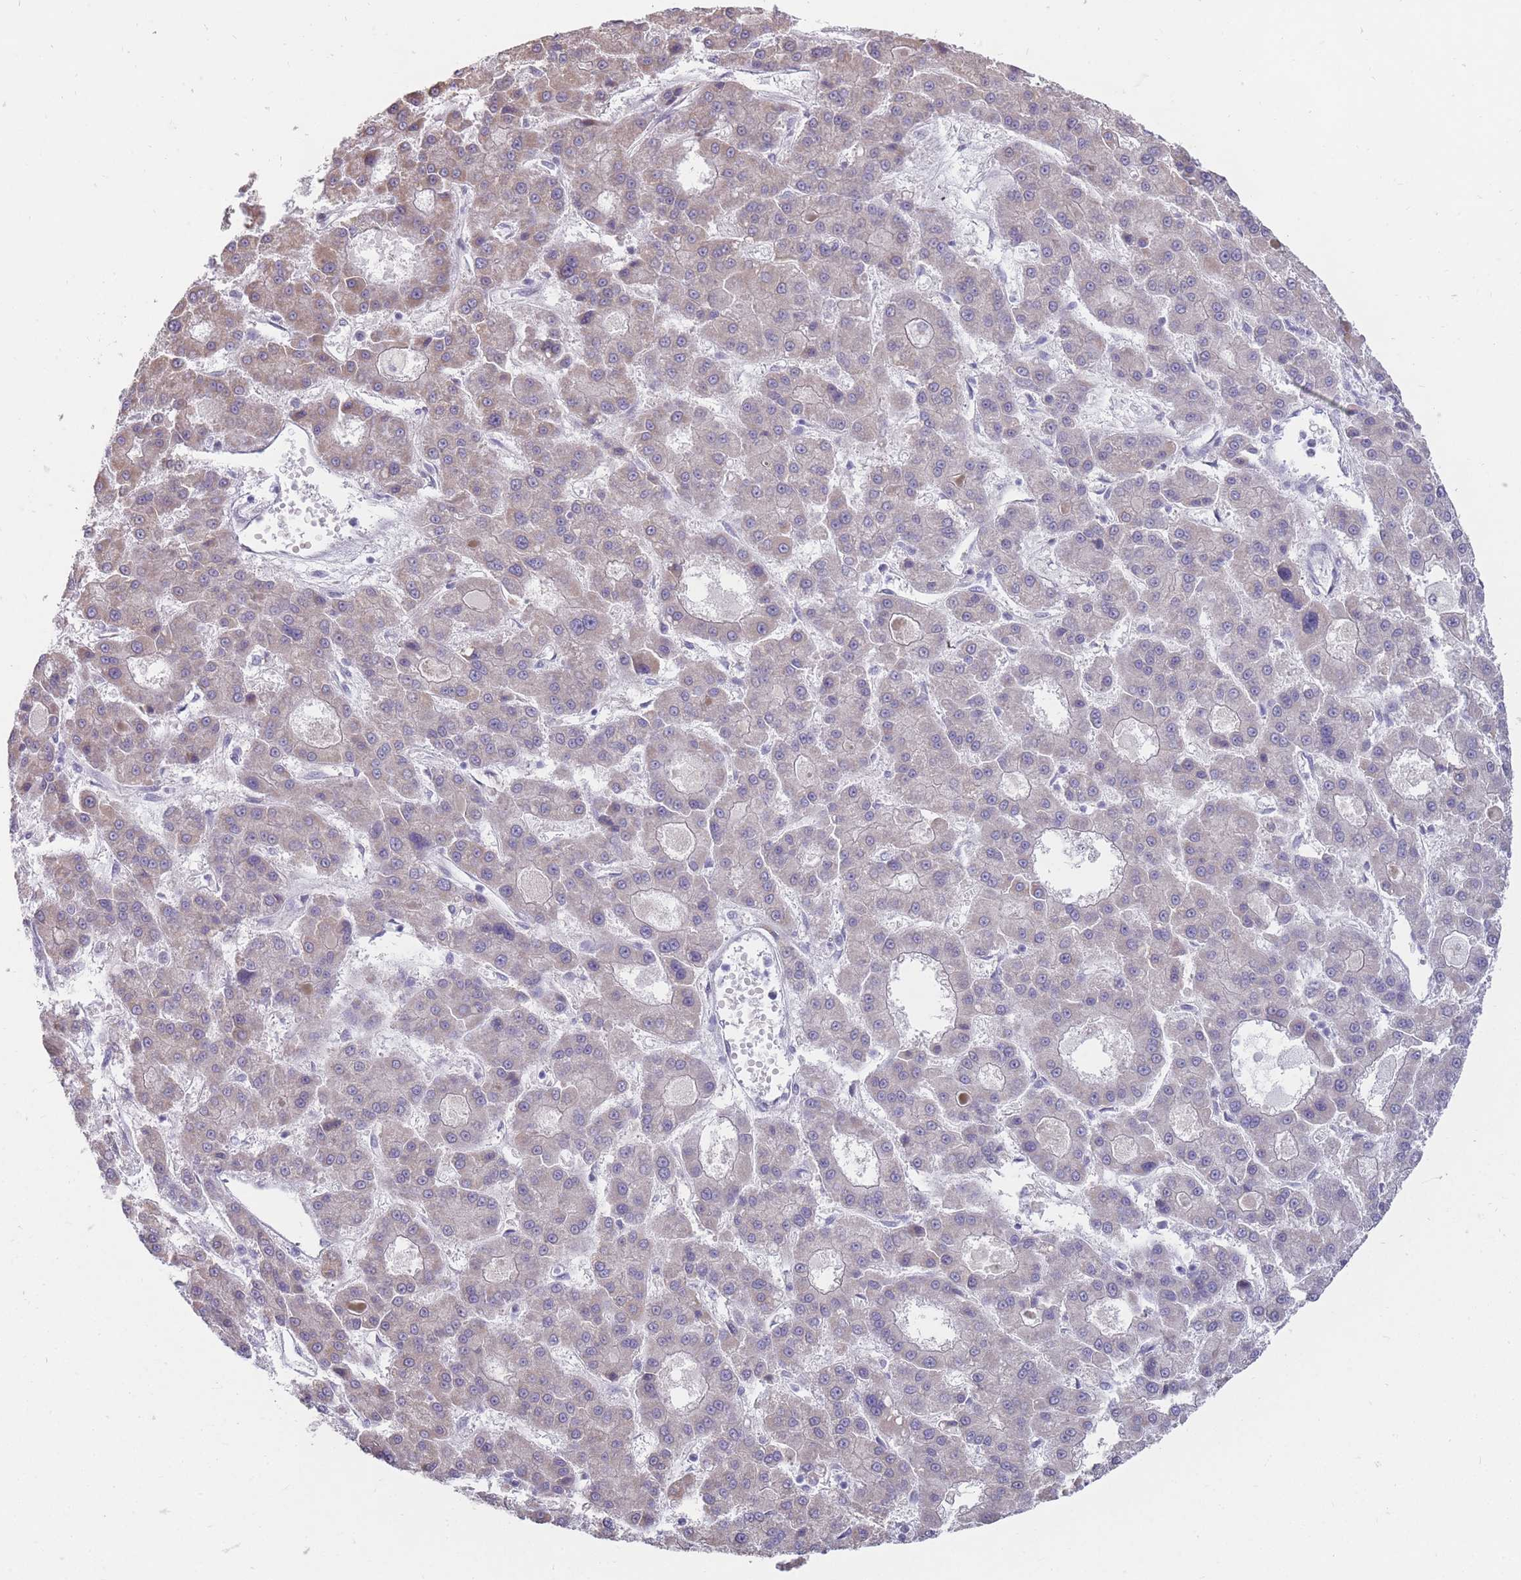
{"staining": {"intensity": "moderate", "quantity": "<25%", "location": "cytoplasmic/membranous"}, "tissue": "liver cancer", "cell_type": "Tumor cells", "image_type": "cancer", "snomed": [{"axis": "morphology", "description": "Carcinoma, Hepatocellular, NOS"}, {"axis": "topography", "description": "Liver"}], "caption": "Liver hepatocellular carcinoma stained for a protein (brown) displays moderate cytoplasmic/membranous positive positivity in approximately <25% of tumor cells.", "gene": "NELL1", "patient": {"sex": "male", "age": 70}}